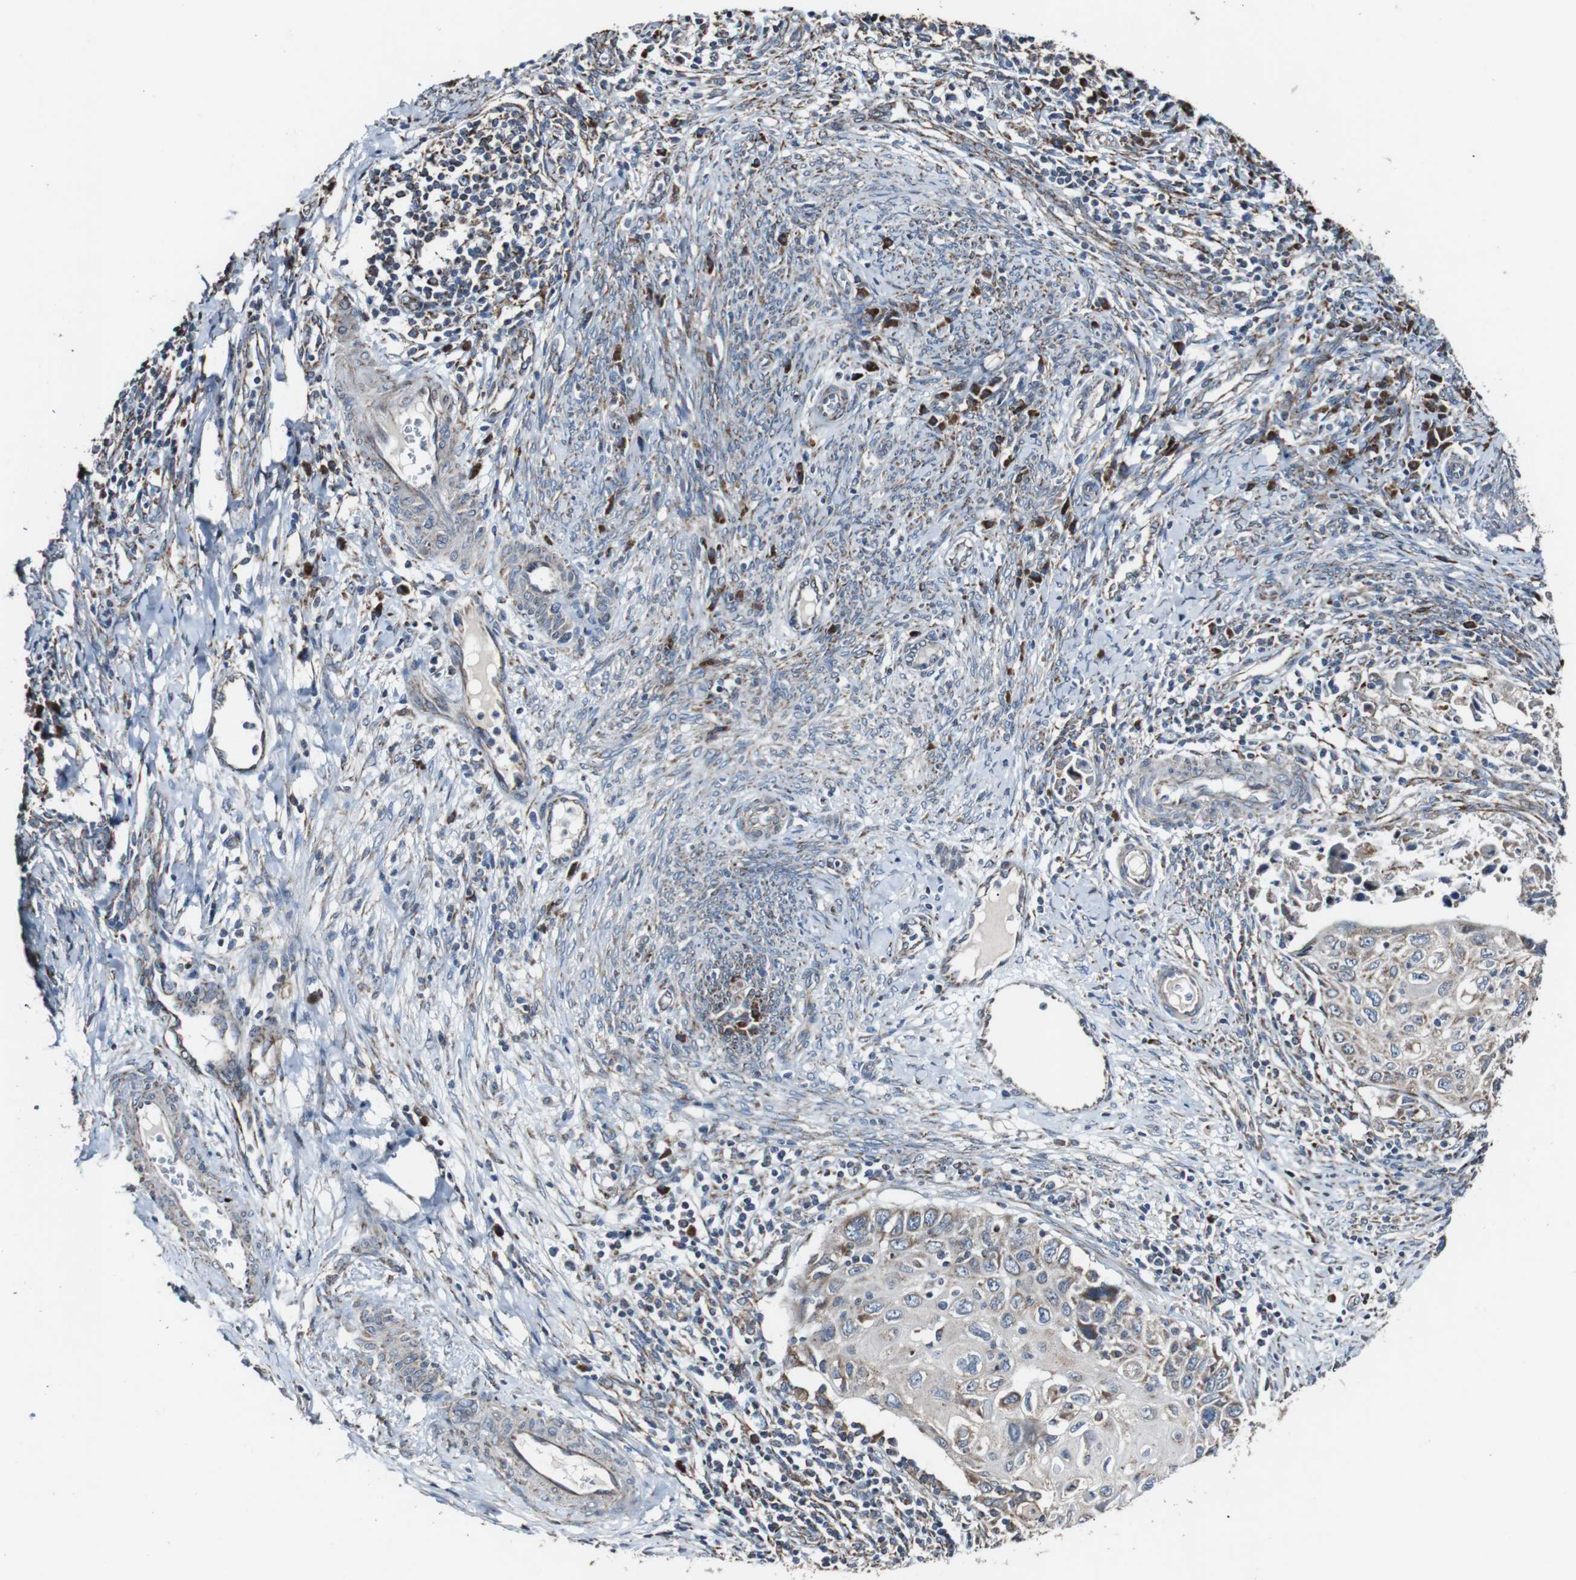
{"staining": {"intensity": "weak", "quantity": "<25%", "location": "cytoplasmic/membranous"}, "tissue": "cervical cancer", "cell_type": "Tumor cells", "image_type": "cancer", "snomed": [{"axis": "morphology", "description": "Squamous cell carcinoma, NOS"}, {"axis": "topography", "description": "Cervix"}], "caption": "A histopathology image of cervical cancer stained for a protein displays no brown staining in tumor cells. Nuclei are stained in blue.", "gene": "CISD2", "patient": {"sex": "female", "age": 70}}